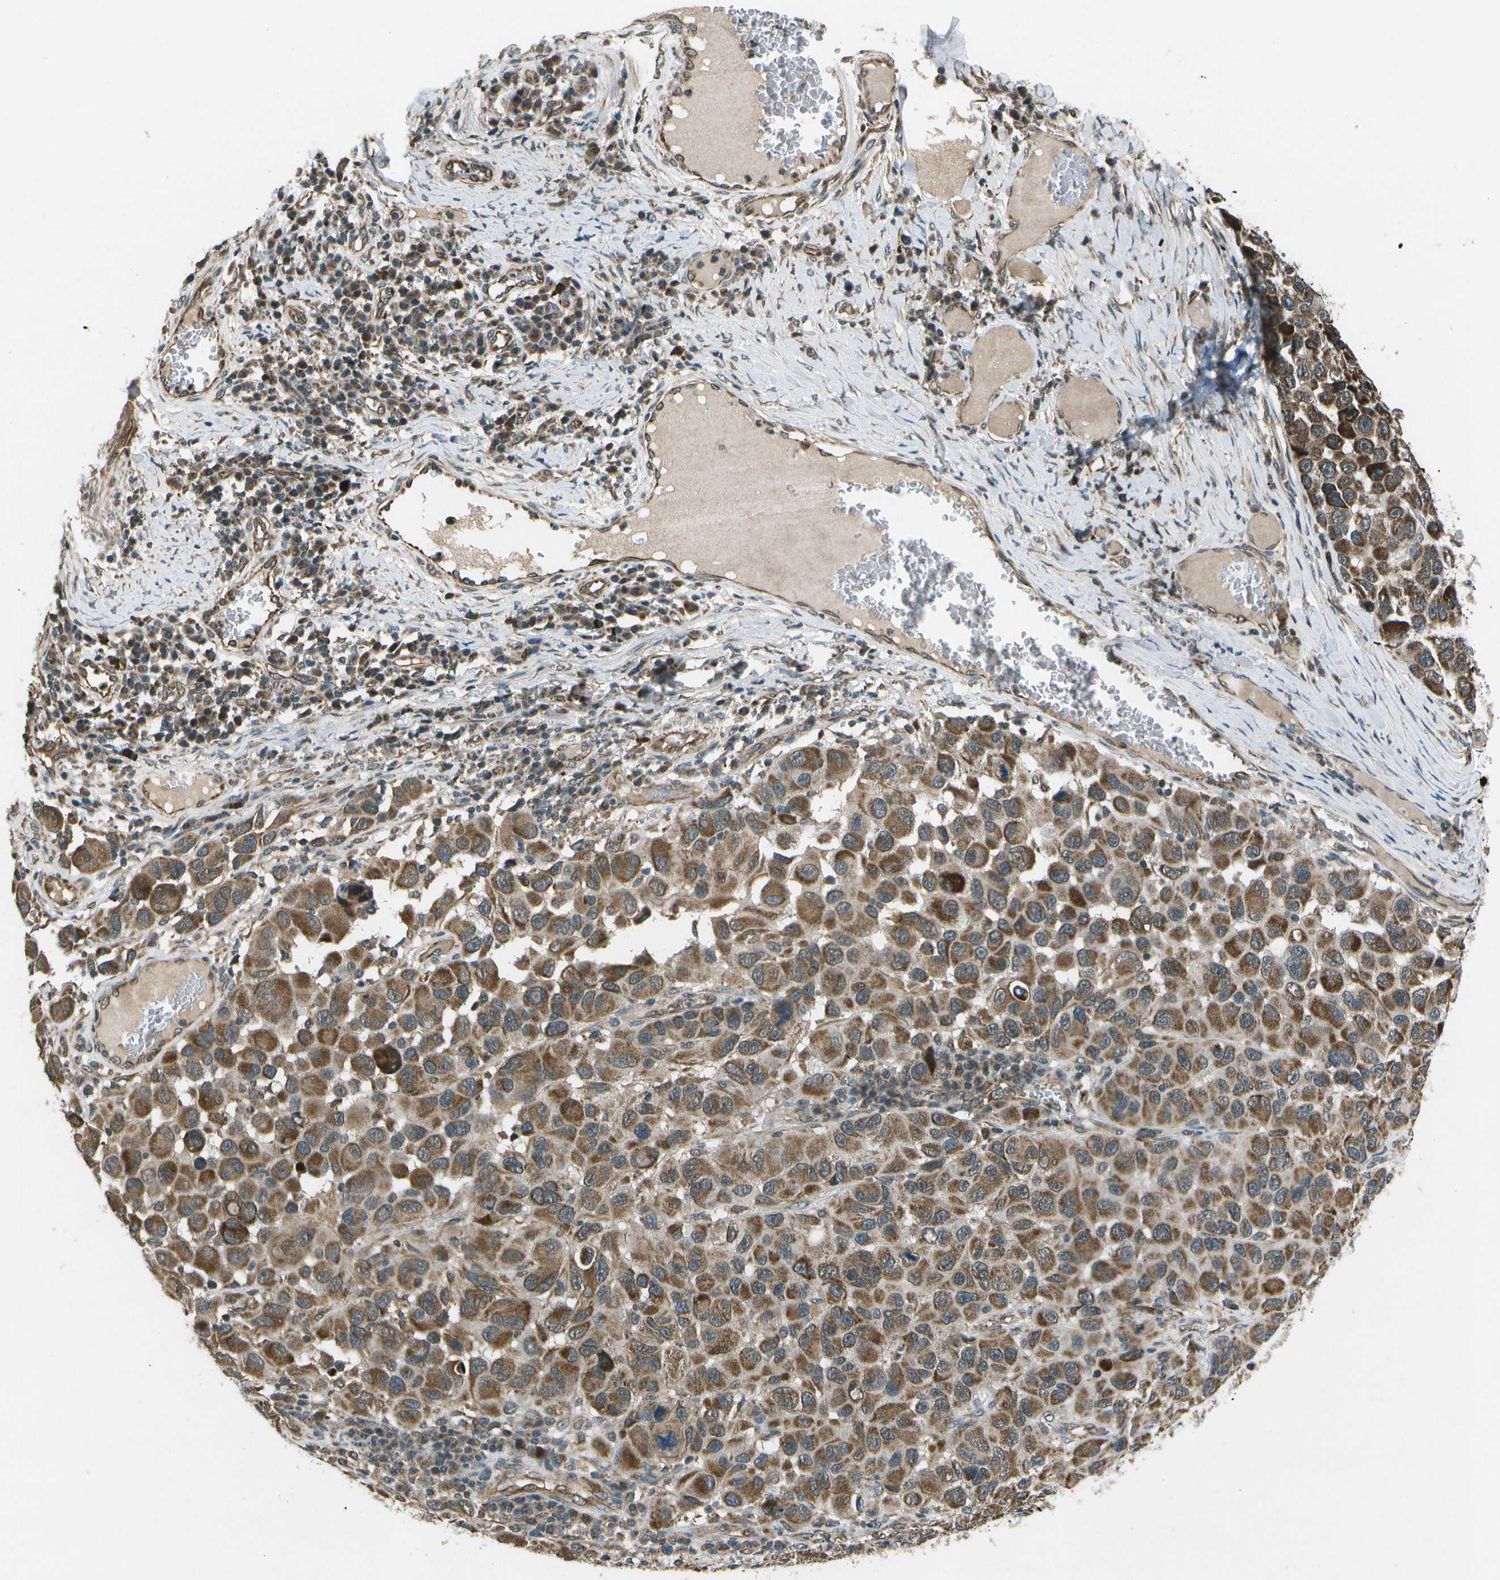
{"staining": {"intensity": "strong", "quantity": ">75%", "location": "cytoplasmic/membranous"}, "tissue": "melanoma", "cell_type": "Tumor cells", "image_type": "cancer", "snomed": [{"axis": "morphology", "description": "Malignant melanoma, NOS"}, {"axis": "topography", "description": "Skin"}], "caption": "Protein staining exhibits strong cytoplasmic/membranous positivity in about >75% of tumor cells in melanoma.", "gene": "EIF2AK1", "patient": {"sex": "male", "age": 53}}